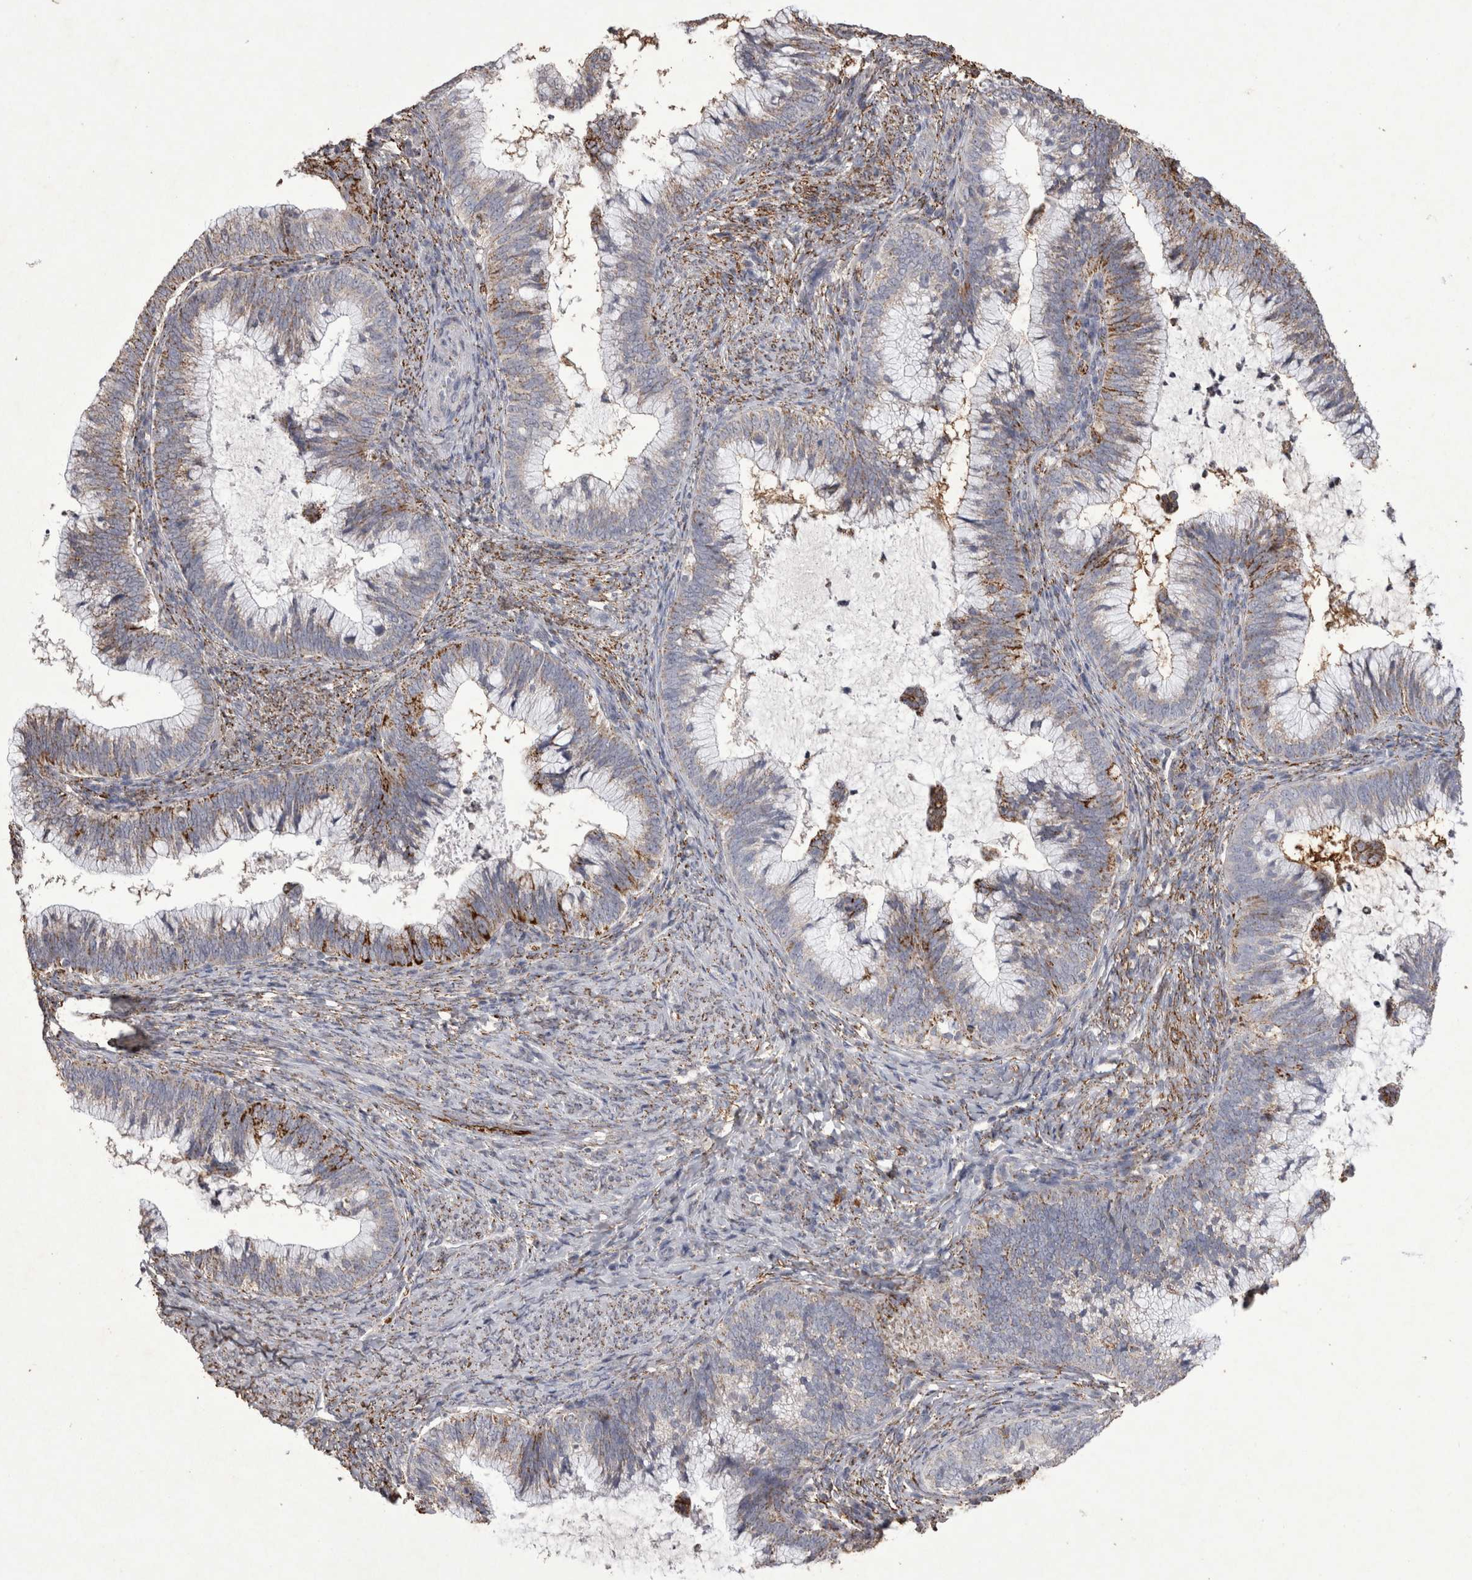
{"staining": {"intensity": "strong", "quantity": "25%-75%", "location": "cytoplasmic/membranous"}, "tissue": "cervical cancer", "cell_type": "Tumor cells", "image_type": "cancer", "snomed": [{"axis": "morphology", "description": "Adenocarcinoma, NOS"}, {"axis": "topography", "description": "Cervix"}], "caption": "Adenocarcinoma (cervical) stained for a protein (brown) displays strong cytoplasmic/membranous positive expression in about 25%-75% of tumor cells.", "gene": "DKK3", "patient": {"sex": "female", "age": 36}}